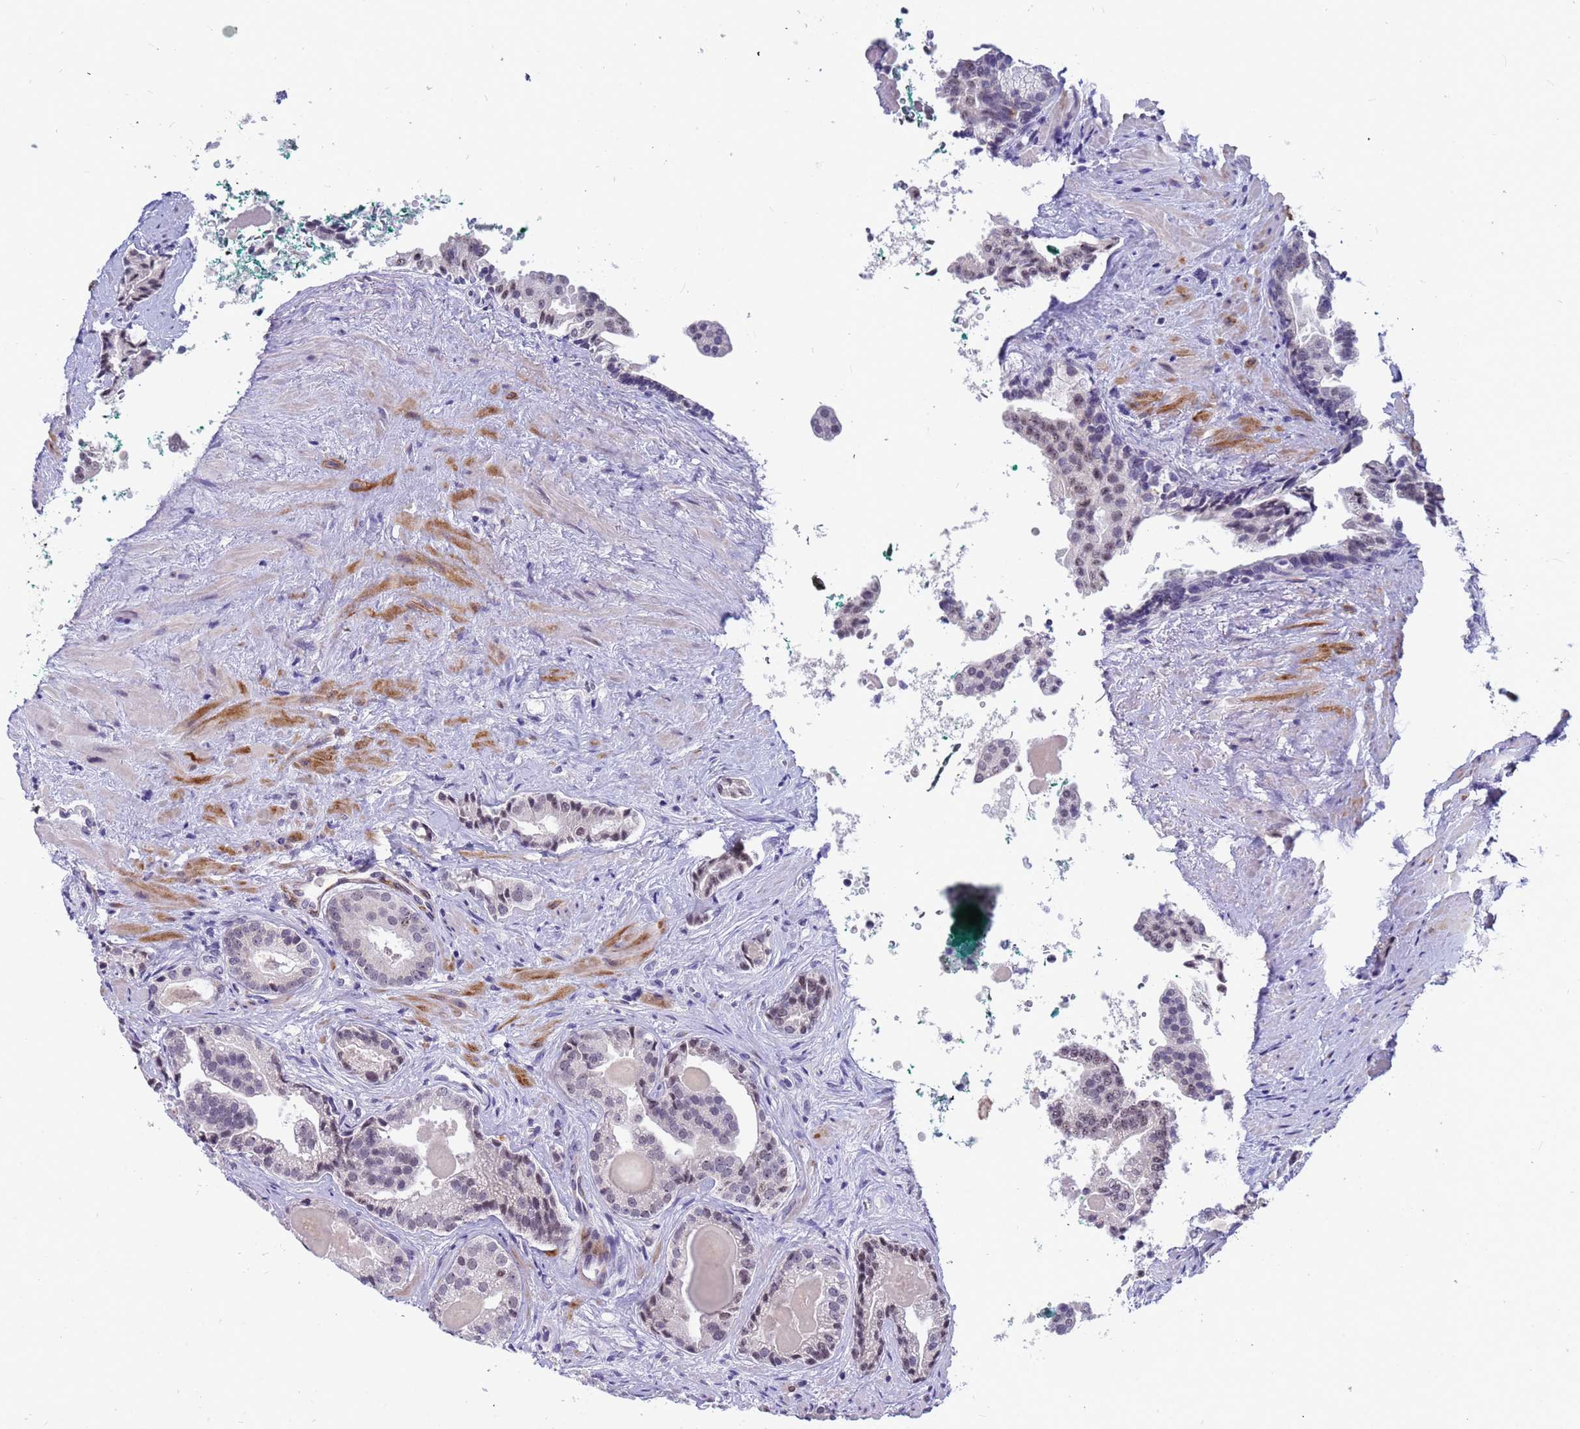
{"staining": {"intensity": "negative", "quantity": "none", "location": "none"}, "tissue": "prostate cancer", "cell_type": "Tumor cells", "image_type": "cancer", "snomed": [{"axis": "morphology", "description": "Adenocarcinoma, High grade"}, {"axis": "topography", "description": "Prostate"}], "caption": "Immunohistochemical staining of prostate high-grade adenocarcinoma displays no significant staining in tumor cells.", "gene": "CXorf65", "patient": {"sex": "male", "age": 60}}